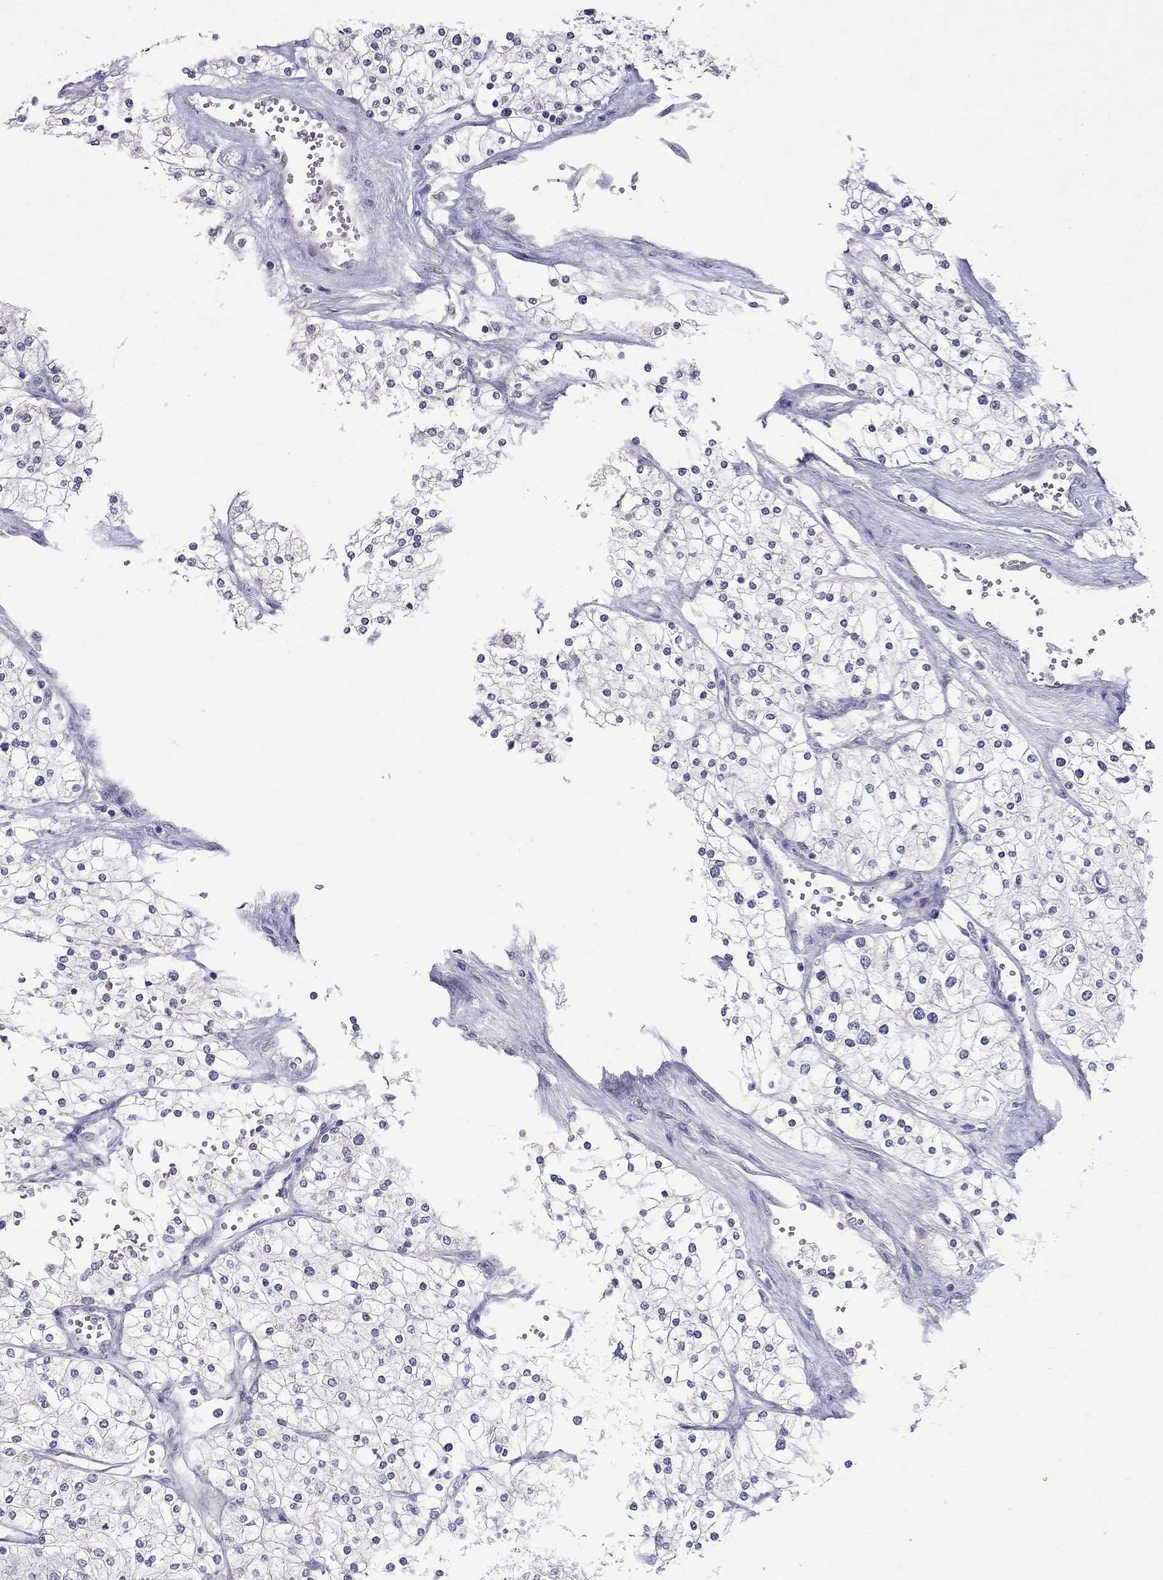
{"staining": {"intensity": "negative", "quantity": "none", "location": "none"}, "tissue": "renal cancer", "cell_type": "Tumor cells", "image_type": "cancer", "snomed": [{"axis": "morphology", "description": "Adenocarcinoma, NOS"}, {"axis": "topography", "description": "Kidney"}], "caption": "This is an immunohistochemistry (IHC) image of renal cancer (adenocarcinoma). There is no expression in tumor cells.", "gene": "MUC16", "patient": {"sex": "male", "age": 80}}